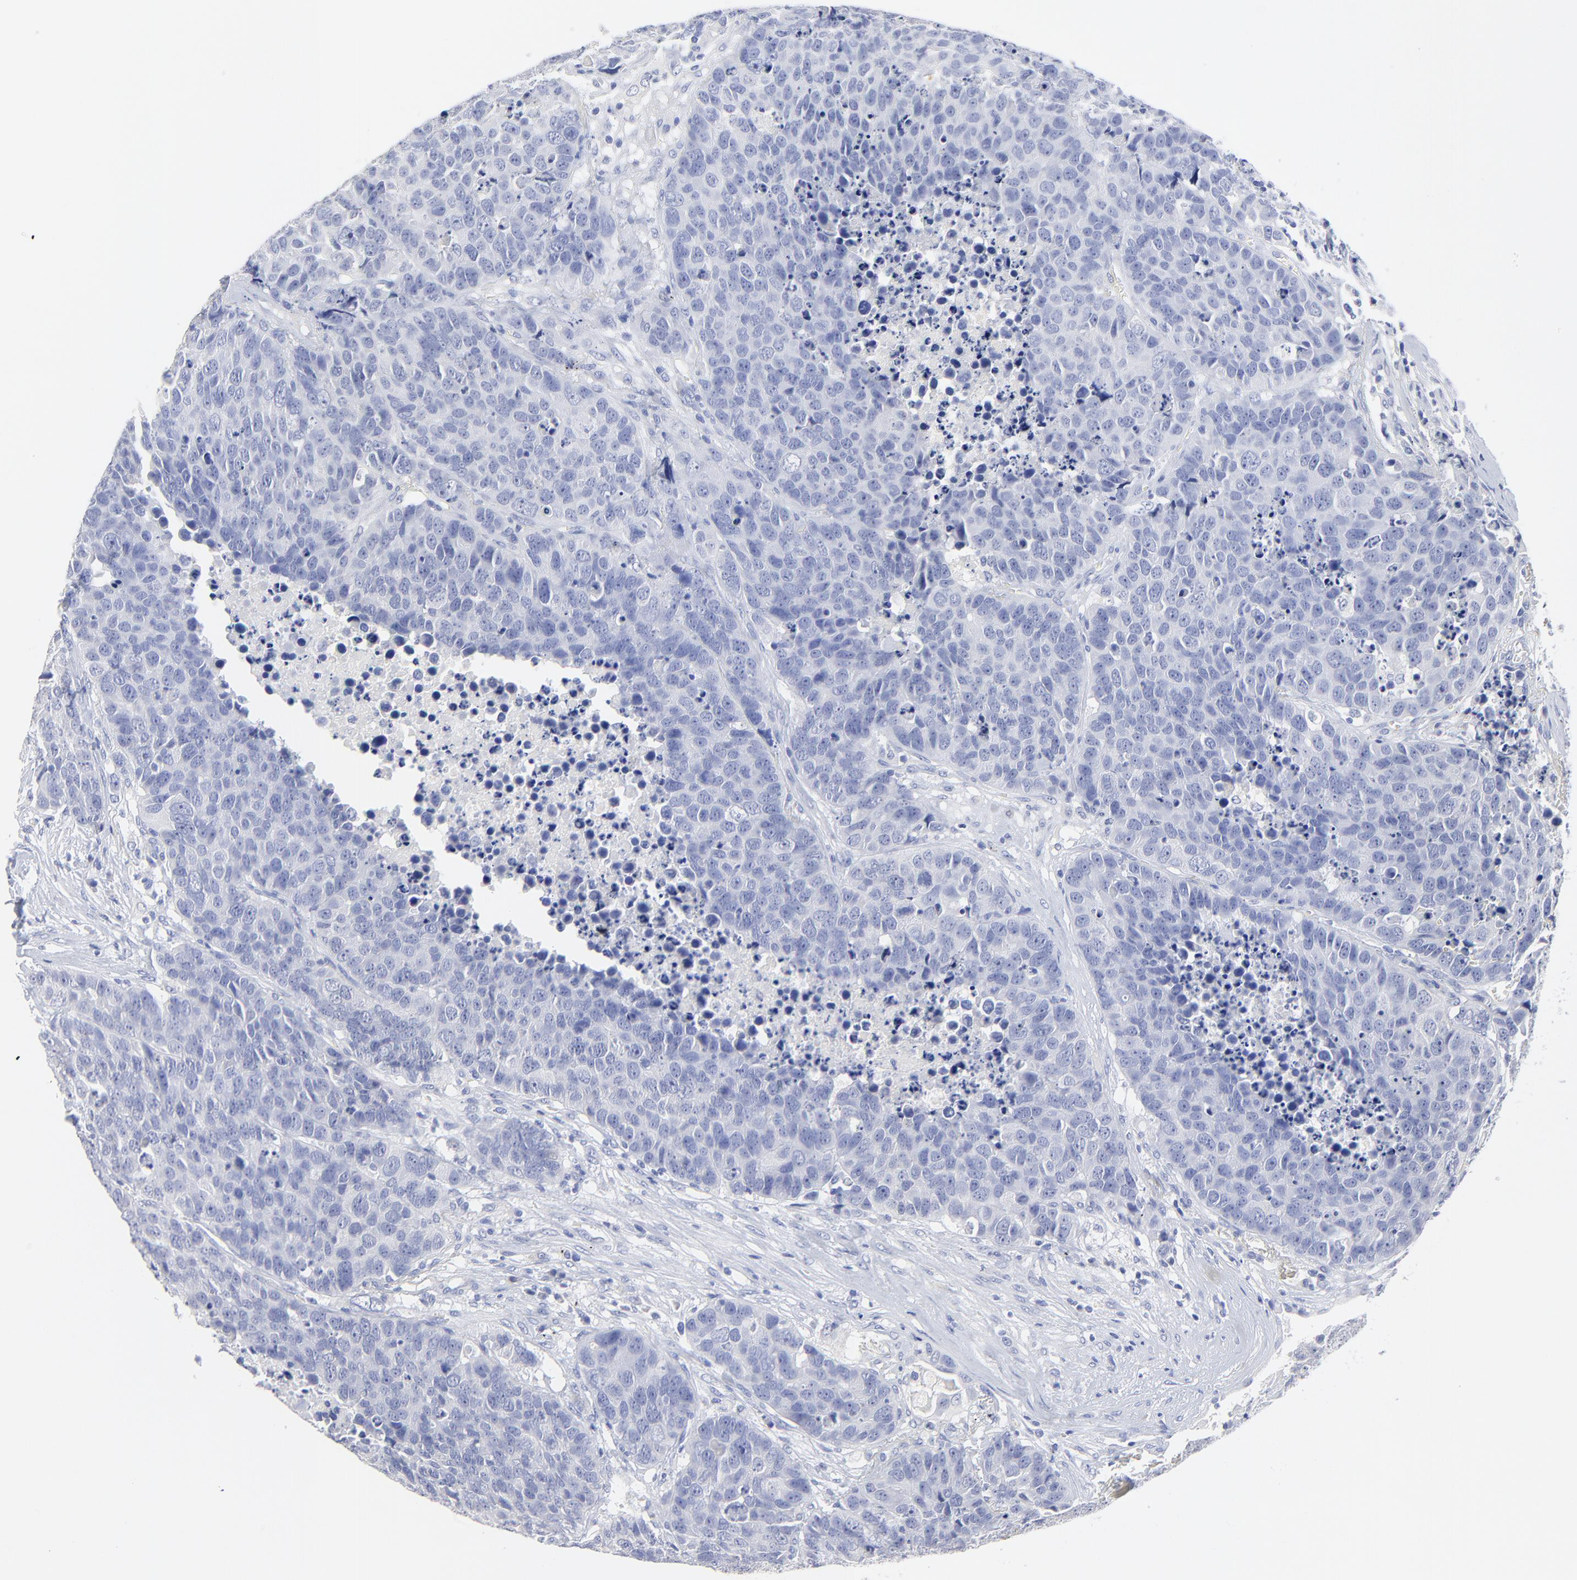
{"staining": {"intensity": "negative", "quantity": "none", "location": "none"}, "tissue": "carcinoid", "cell_type": "Tumor cells", "image_type": "cancer", "snomed": [{"axis": "morphology", "description": "Carcinoid, malignant, NOS"}, {"axis": "topography", "description": "Lung"}], "caption": "This is an immunohistochemistry (IHC) photomicrograph of carcinoid. There is no positivity in tumor cells.", "gene": "SULT4A1", "patient": {"sex": "male", "age": 60}}